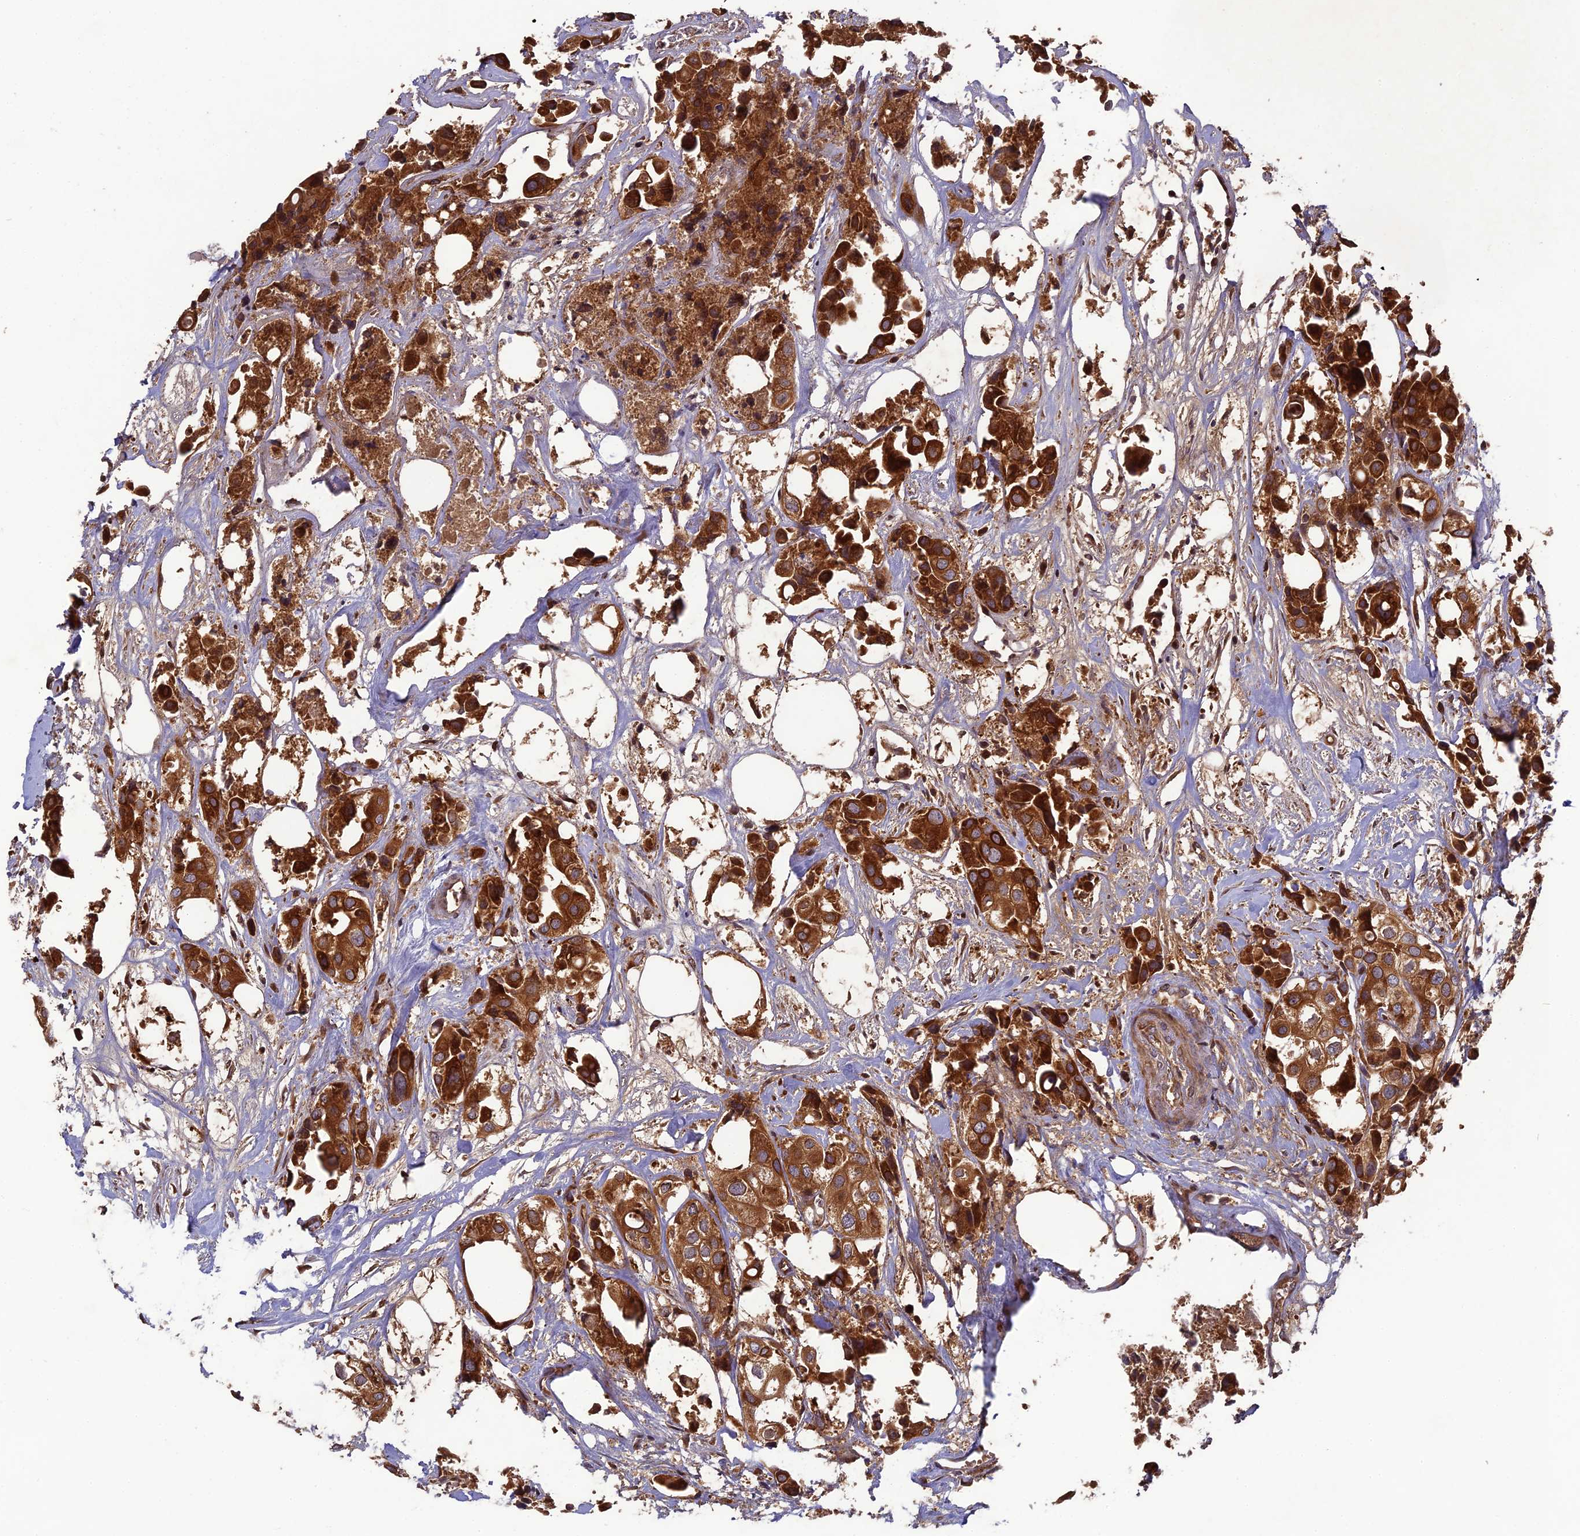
{"staining": {"intensity": "strong", "quantity": ">75%", "location": "cytoplasmic/membranous"}, "tissue": "urothelial cancer", "cell_type": "Tumor cells", "image_type": "cancer", "snomed": [{"axis": "morphology", "description": "Urothelial carcinoma, High grade"}, {"axis": "topography", "description": "Urinary bladder"}], "caption": "A brown stain shows strong cytoplasmic/membranous positivity of a protein in urothelial cancer tumor cells.", "gene": "TMUB2", "patient": {"sex": "male", "age": 64}}